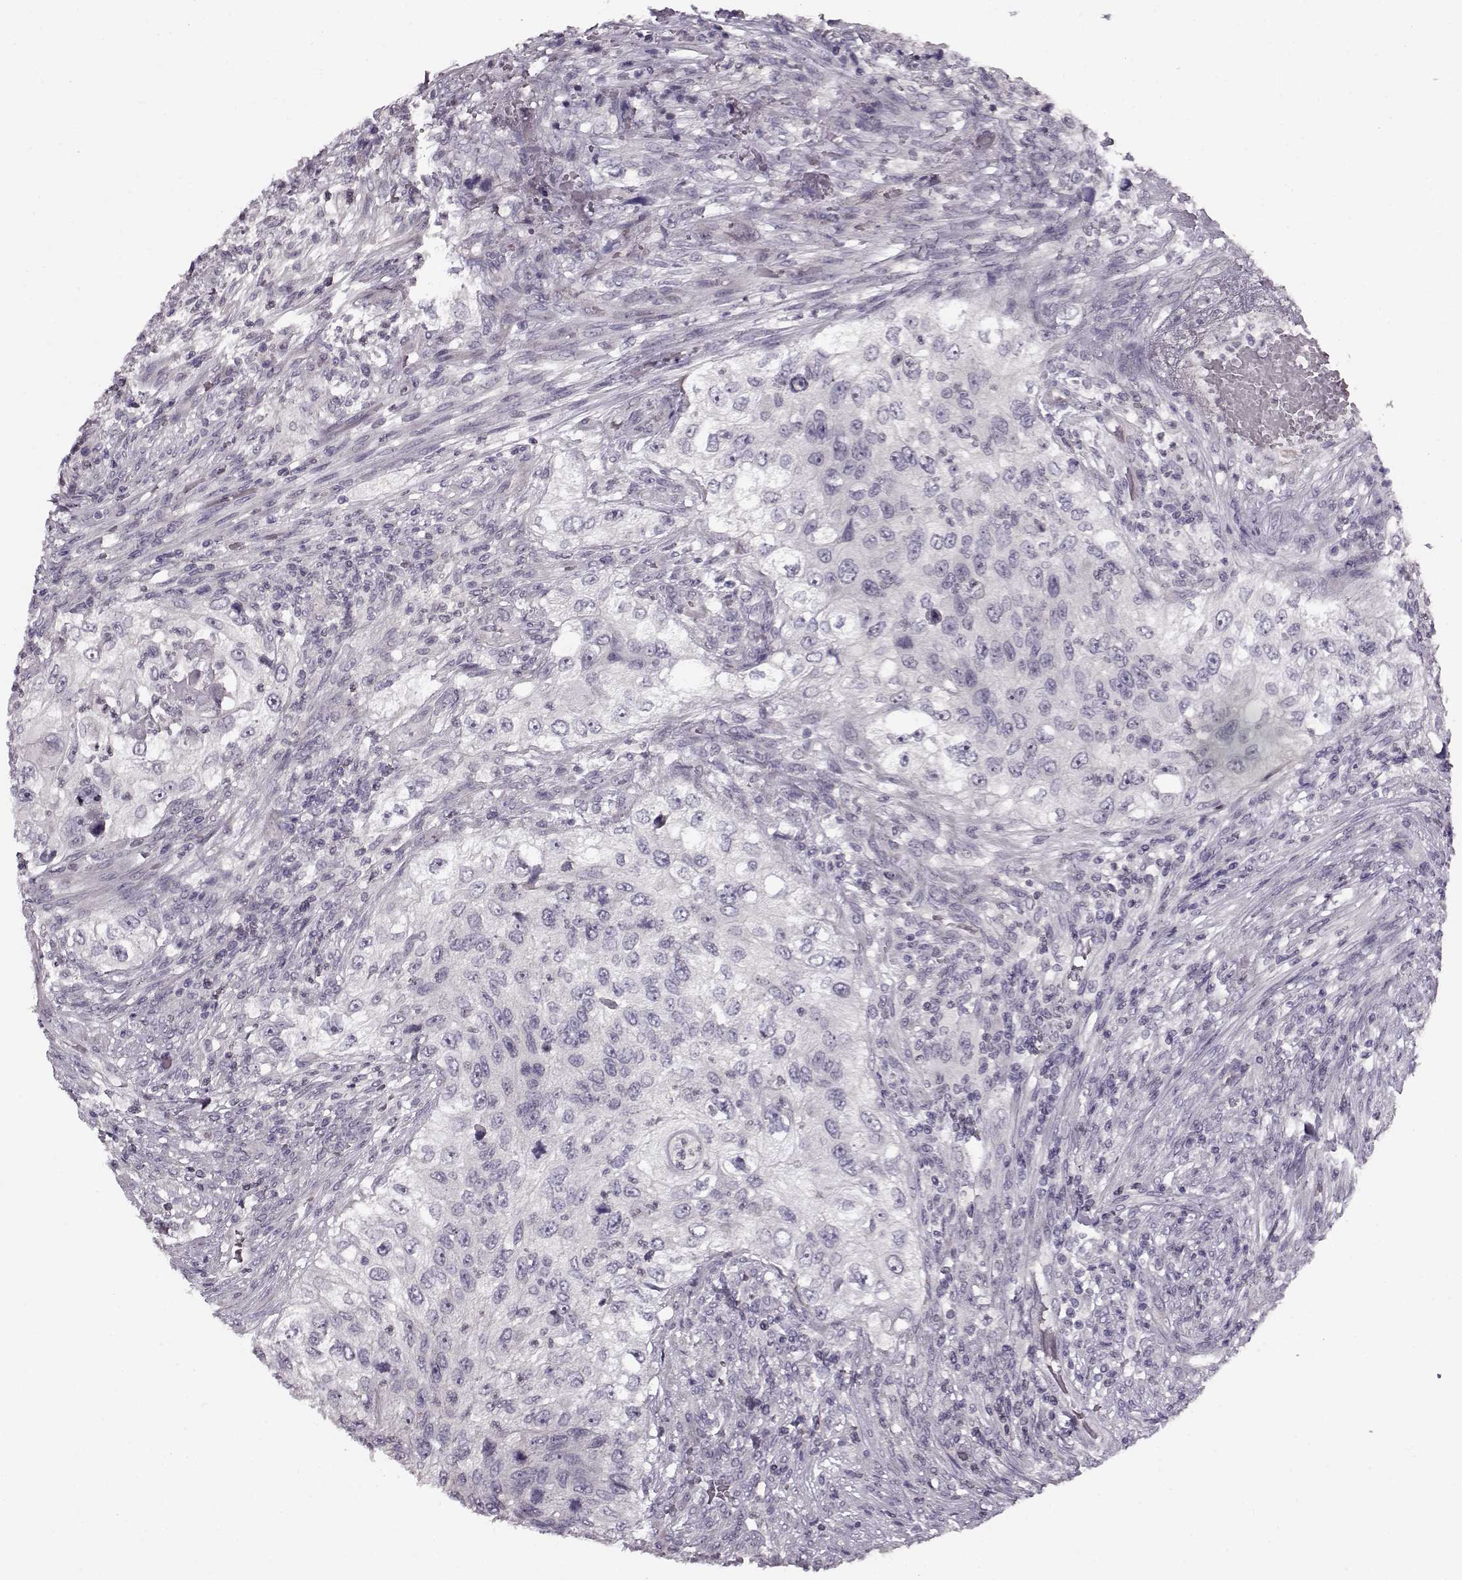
{"staining": {"intensity": "negative", "quantity": "none", "location": "none"}, "tissue": "urothelial cancer", "cell_type": "Tumor cells", "image_type": "cancer", "snomed": [{"axis": "morphology", "description": "Urothelial carcinoma, High grade"}, {"axis": "topography", "description": "Urinary bladder"}], "caption": "High power microscopy histopathology image of an immunohistochemistry (IHC) micrograph of urothelial cancer, revealing no significant staining in tumor cells.", "gene": "RP1L1", "patient": {"sex": "female", "age": 60}}